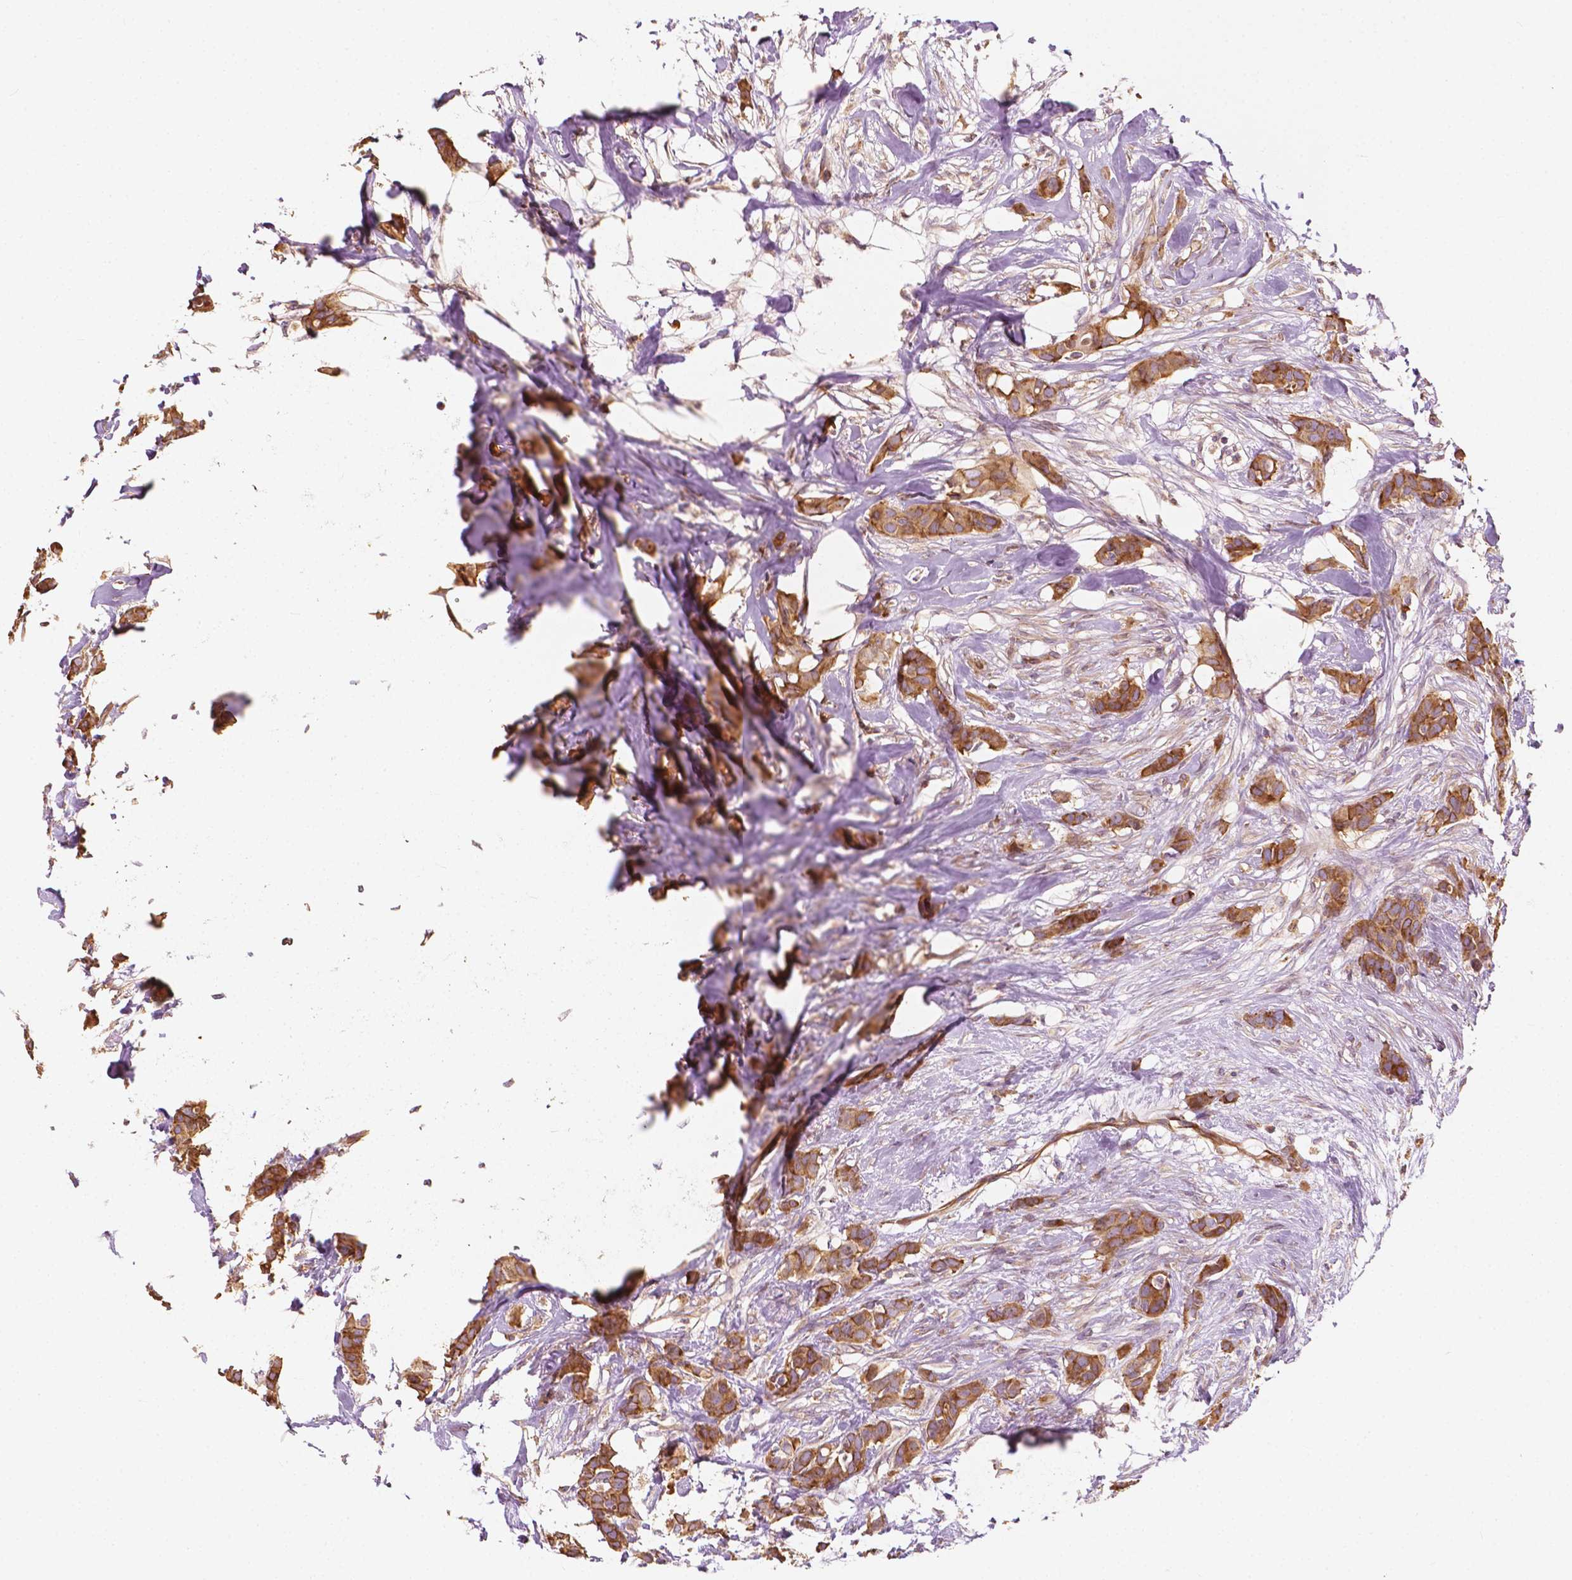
{"staining": {"intensity": "moderate", "quantity": ">75%", "location": "cytoplasmic/membranous"}, "tissue": "breast cancer", "cell_type": "Tumor cells", "image_type": "cancer", "snomed": [{"axis": "morphology", "description": "Duct carcinoma"}, {"axis": "topography", "description": "Breast"}], "caption": "IHC of invasive ductal carcinoma (breast) displays medium levels of moderate cytoplasmic/membranous staining in approximately >75% of tumor cells.", "gene": "G3BP1", "patient": {"sex": "female", "age": 62}}